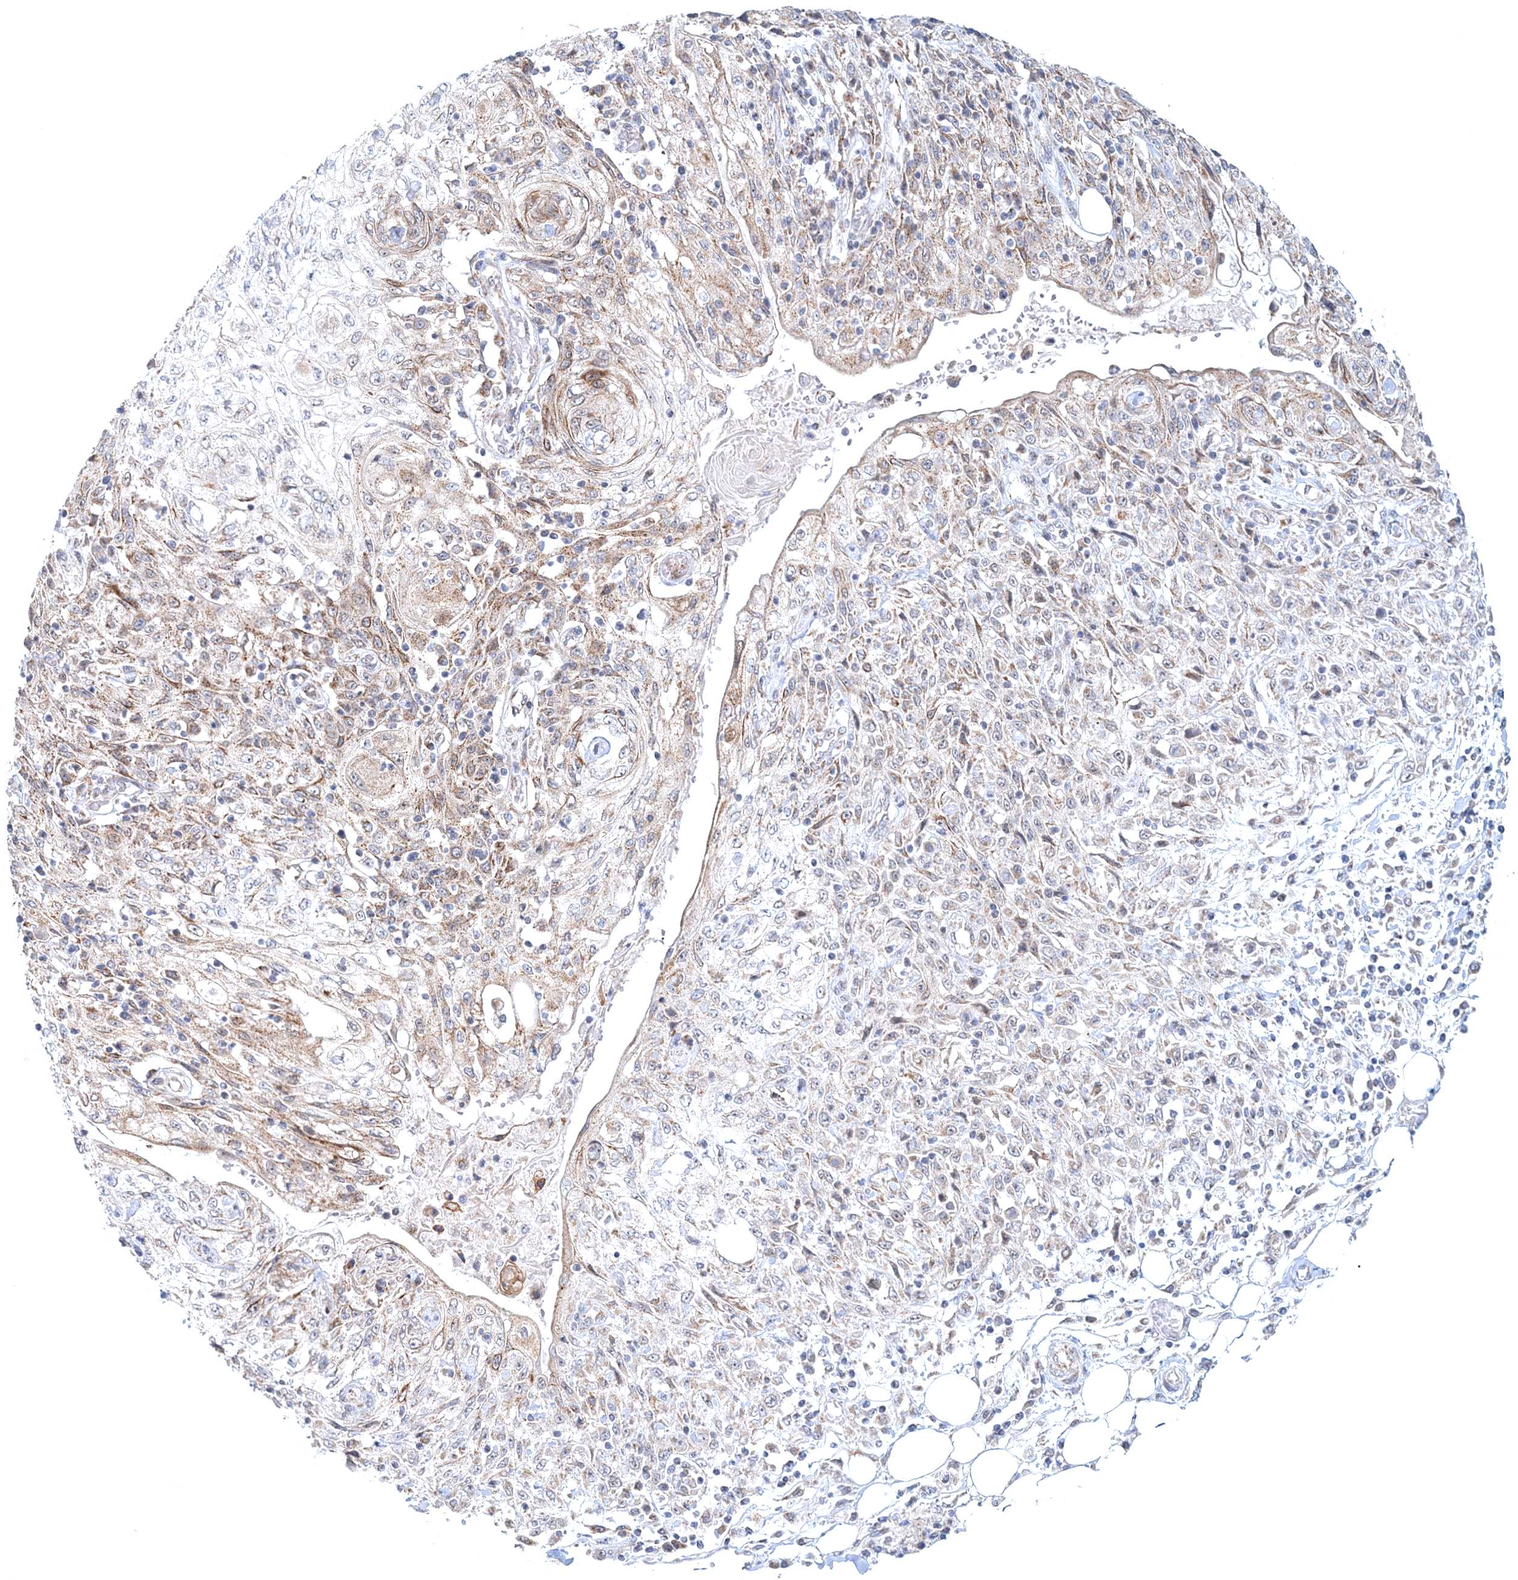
{"staining": {"intensity": "moderate", "quantity": "<25%", "location": "cytoplasmic/membranous"}, "tissue": "skin cancer", "cell_type": "Tumor cells", "image_type": "cancer", "snomed": [{"axis": "morphology", "description": "Squamous cell carcinoma, NOS"}, {"axis": "morphology", "description": "Squamous cell carcinoma, metastatic, NOS"}, {"axis": "topography", "description": "Skin"}, {"axis": "topography", "description": "Lymph node"}], "caption": "Tumor cells exhibit low levels of moderate cytoplasmic/membranous positivity in about <25% of cells in human metastatic squamous cell carcinoma (skin). (Stains: DAB (3,3'-diaminobenzidine) in brown, nuclei in blue, Microscopy: brightfield microscopy at high magnification).", "gene": "RNF150", "patient": {"sex": "male", "age": 75}}